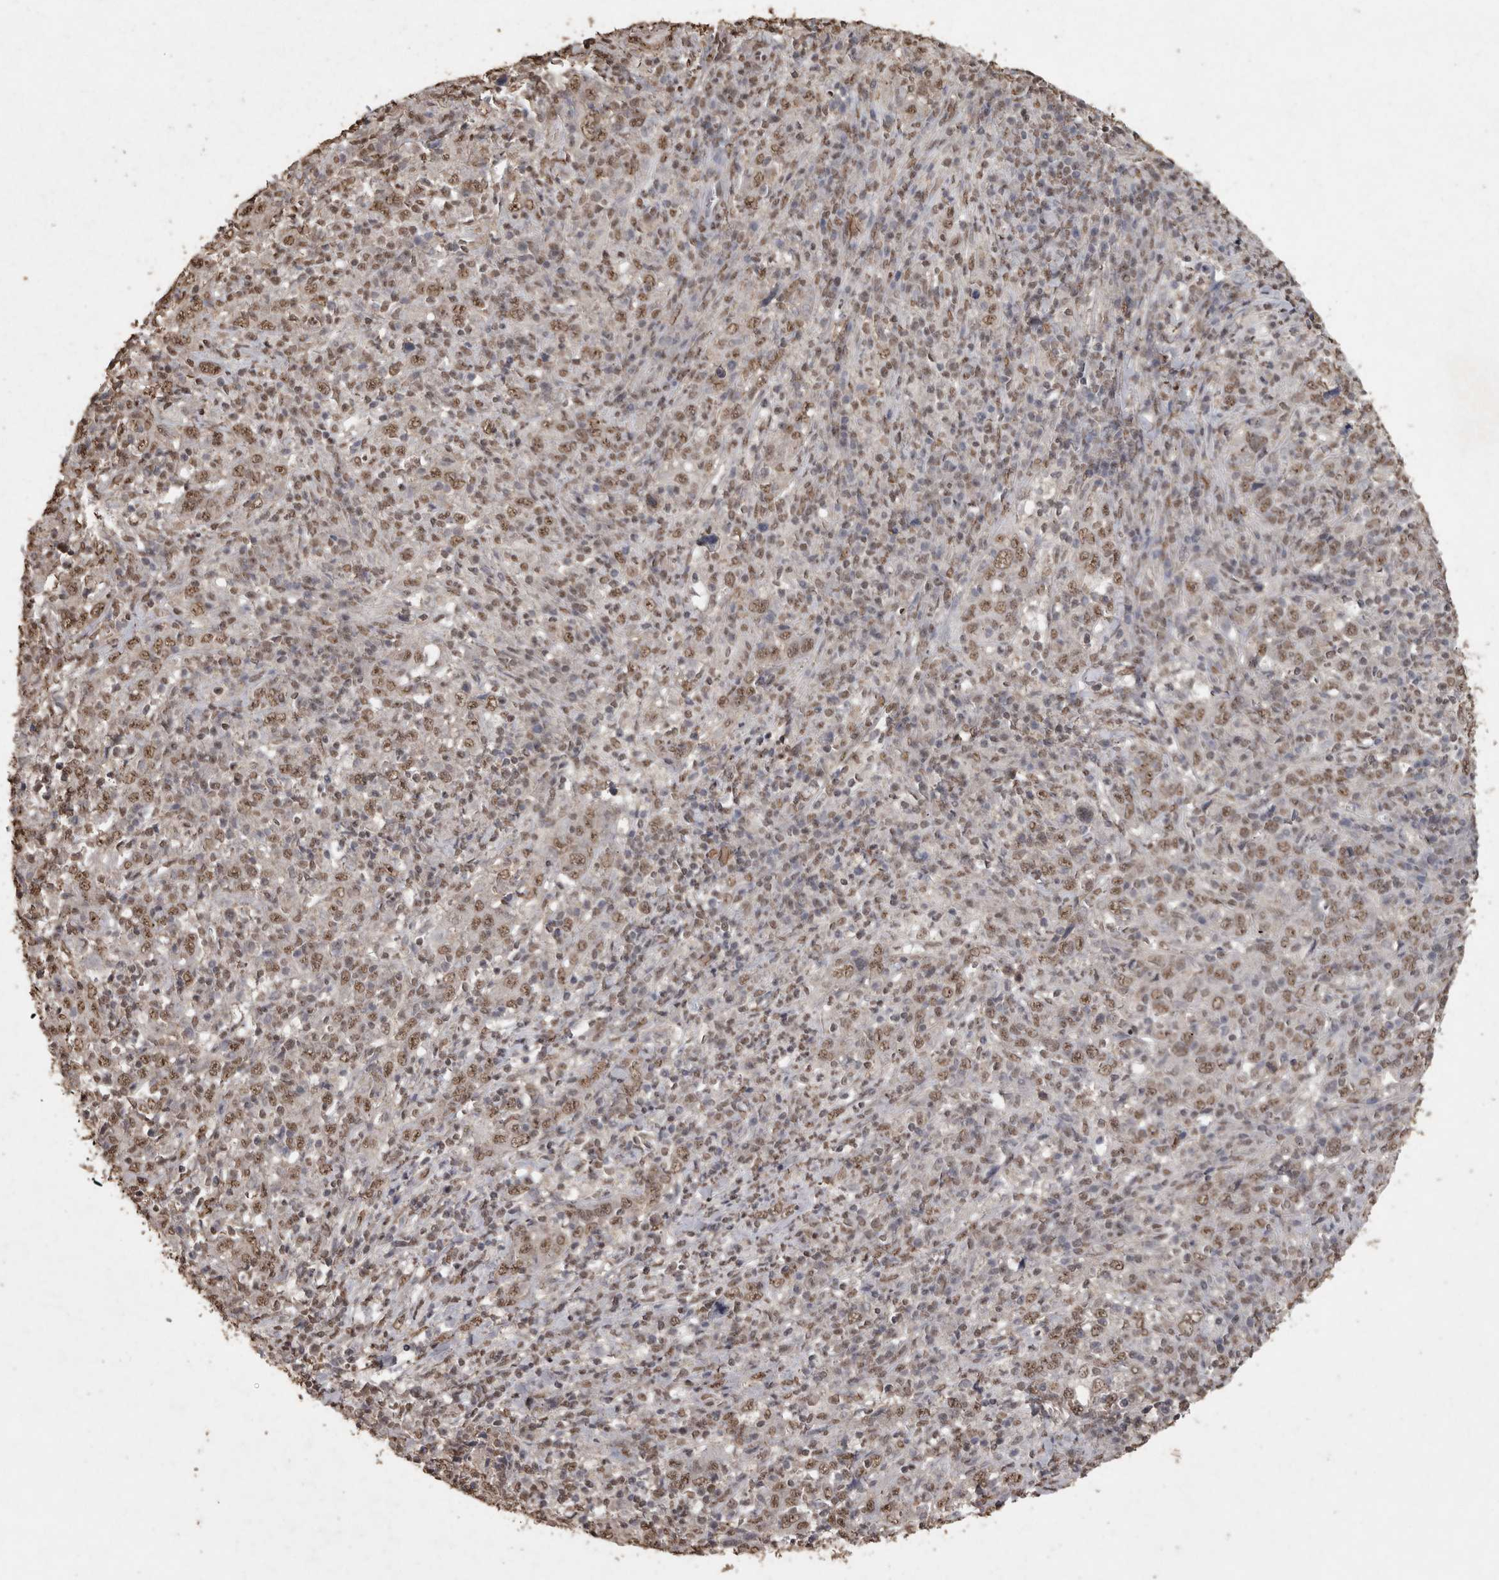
{"staining": {"intensity": "moderate", "quantity": ">75%", "location": "nuclear"}, "tissue": "cervical cancer", "cell_type": "Tumor cells", "image_type": "cancer", "snomed": [{"axis": "morphology", "description": "Squamous cell carcinoma, NOS"}, {"axis": "topography", "description": "Cervix"}], "caption": "Brown immunohistochemical staining in human cervical cancer (squamous cell carcinoma) demonstrates moderate nuclear staining in approximately >75% of tumor cells.", "gene": "SMAD7", "patient": {"sex": "female", "age": 46}}